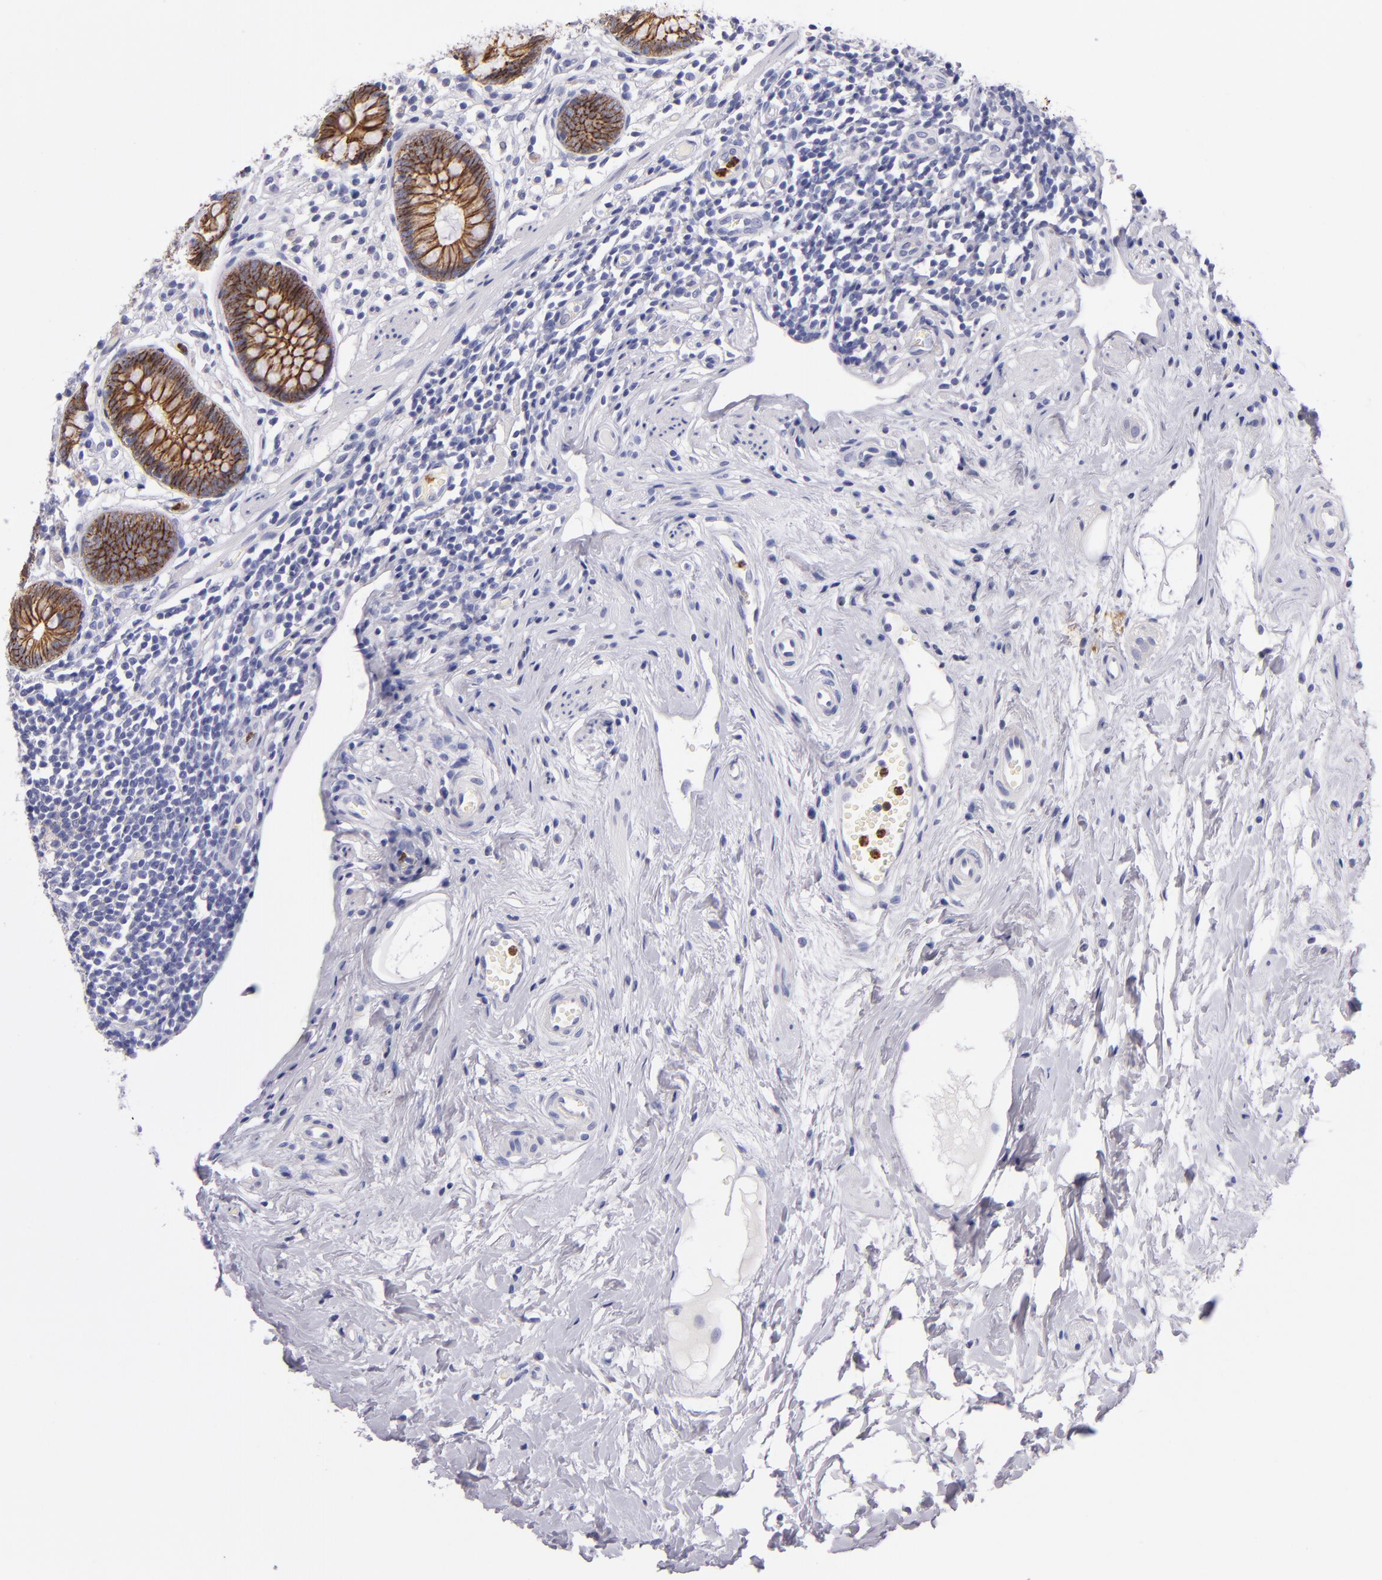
{"staining": {"intensity": "strong", "quantity": ">75%", "location": "cytoplasmic/membranous"}, "tissue": "appendix", "cell_type": "Glandular cells", "image_type": "normal", "snomed": [{"axis": "morphology", "description": "Normal tissue, NOS"}, {"axis": "topography", "description": "Appendix"}], "caption": "IHC of benign appendix exhibits high levels of strong cytoplasmic/membranous positivity in about >75% of glandular cells.", "gene": "CDH3", "patient": {"sex": "male", "age": 38}}